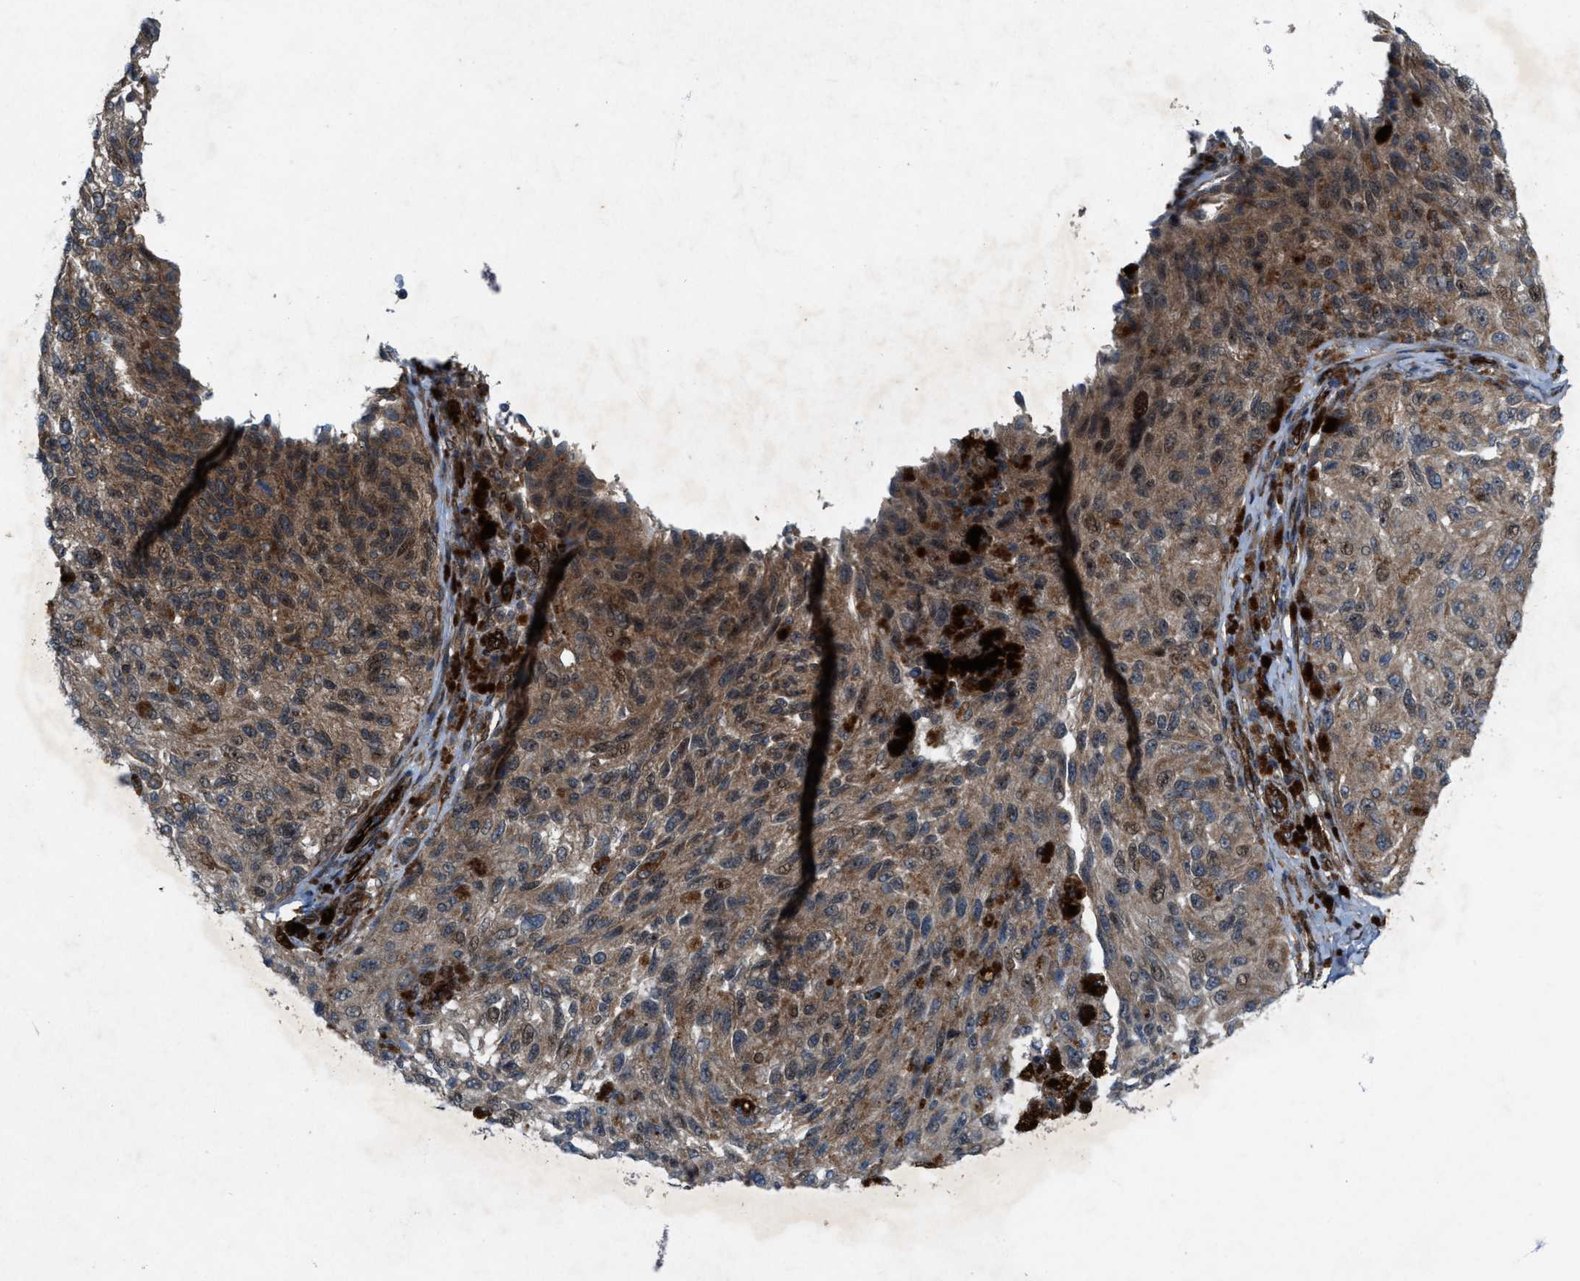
{"staining": {"intensity": "moderate", "quantity": ">75%", "location": "cytoplasmic/membranous"}, "tissue": "melanoma", "cell_type": "Tumor cells", "image_type": "cancer", "snomed": [{"axis": "morphology", "description": "Malignant melanoma, NOS"}, {"axis": "topography", "description": "Skin"}], "caption": "Melanoma was stained to show a protein in brown. There is medium levels of moderate cytoplasmic/membranous positivity in about >75% of tumor cells. (DAB (3,3'-diaminobenzidine) IHC, brown staining for protein, blue staining for nuclei).", "gene": "URGCP", "patient": {"sex": "female", "age": 73}}